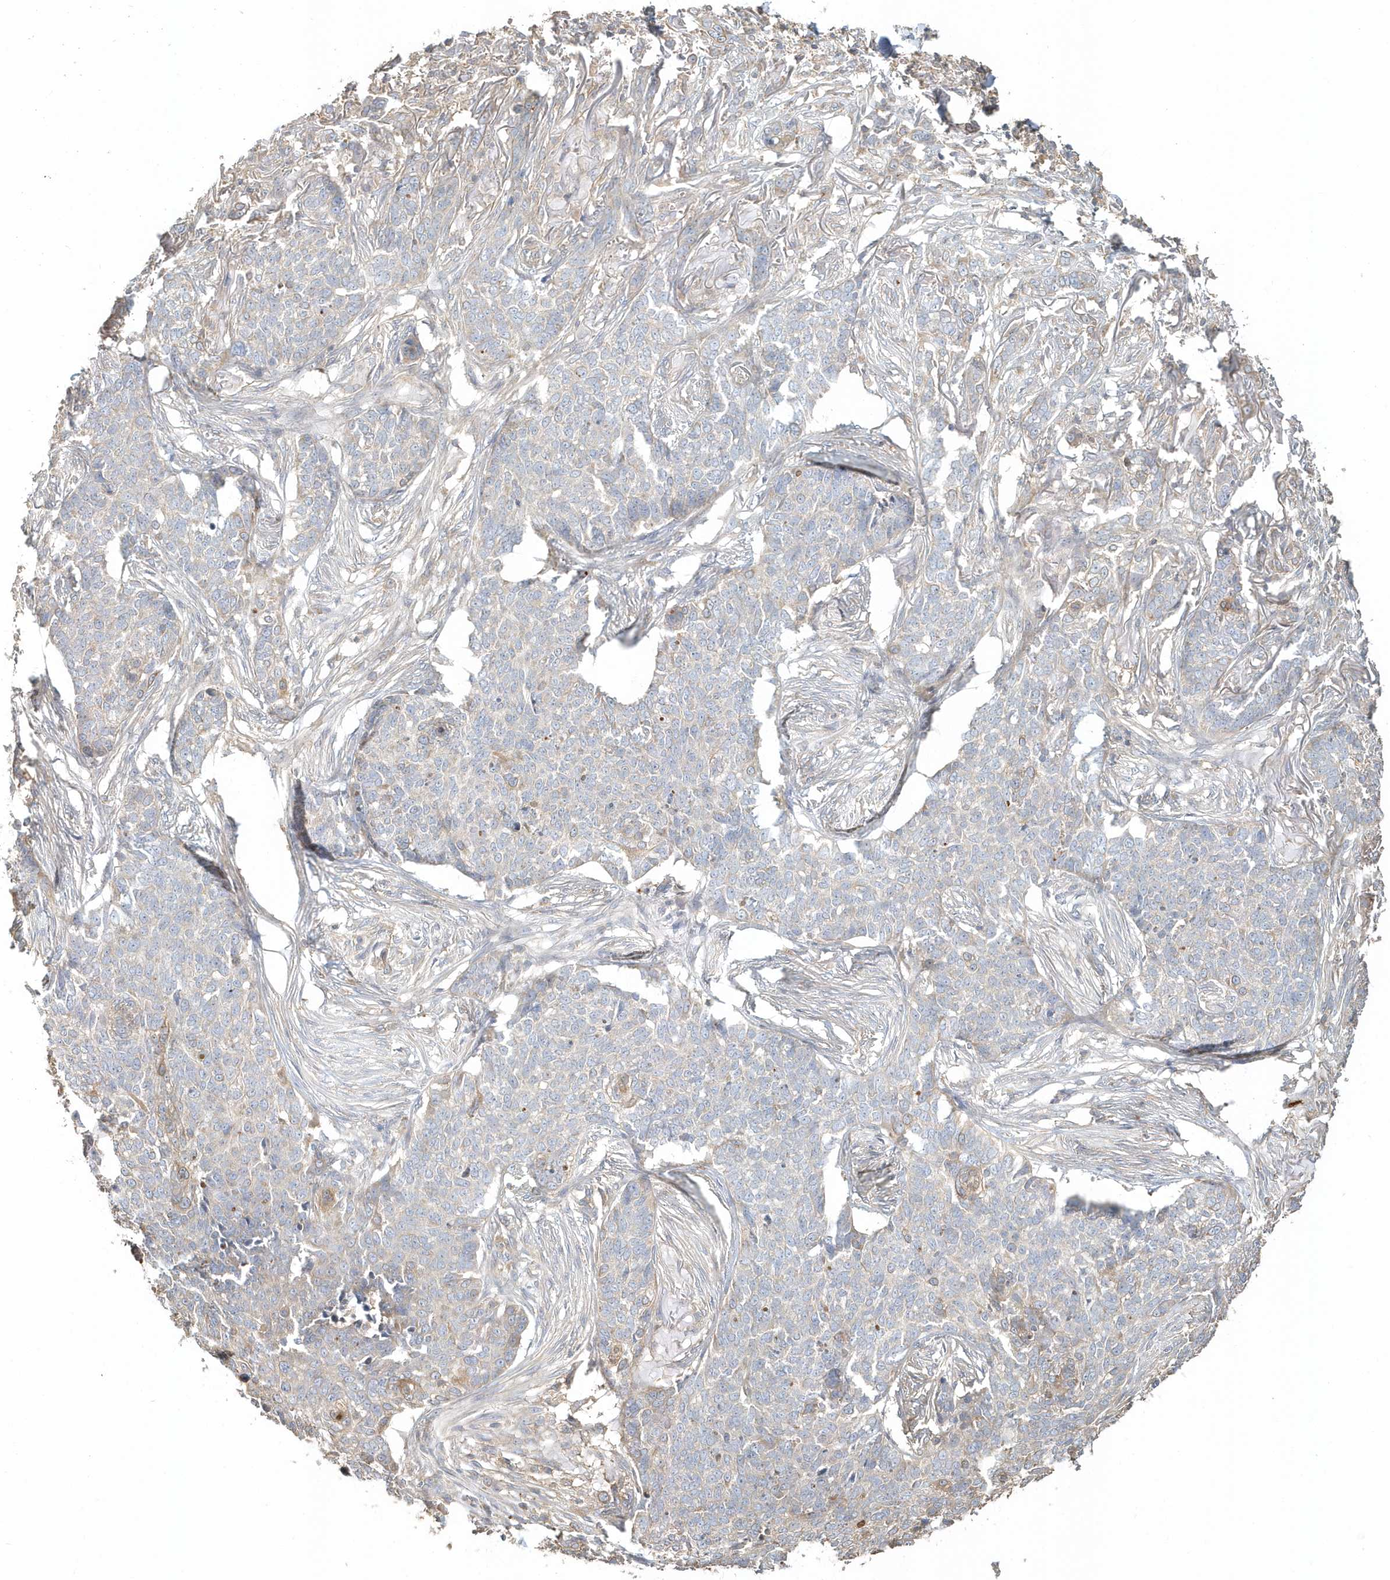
{"staining": {"intensity": "negative", "quantity": "none", "location": "none"}, "tissue": "skin cancer", "cell_type": "Tumor cells", "image_type": "cancer", "snomed": [{"axis": "morphology", "description": "Basal cell carcinoma"}, {"axis": "topography", "description": "Skin"}], "caption": "Tumor cells show no significant staining in skin cancer.", "gene": "MMRN1", "patient": {"sex": "male", "age": 85}}